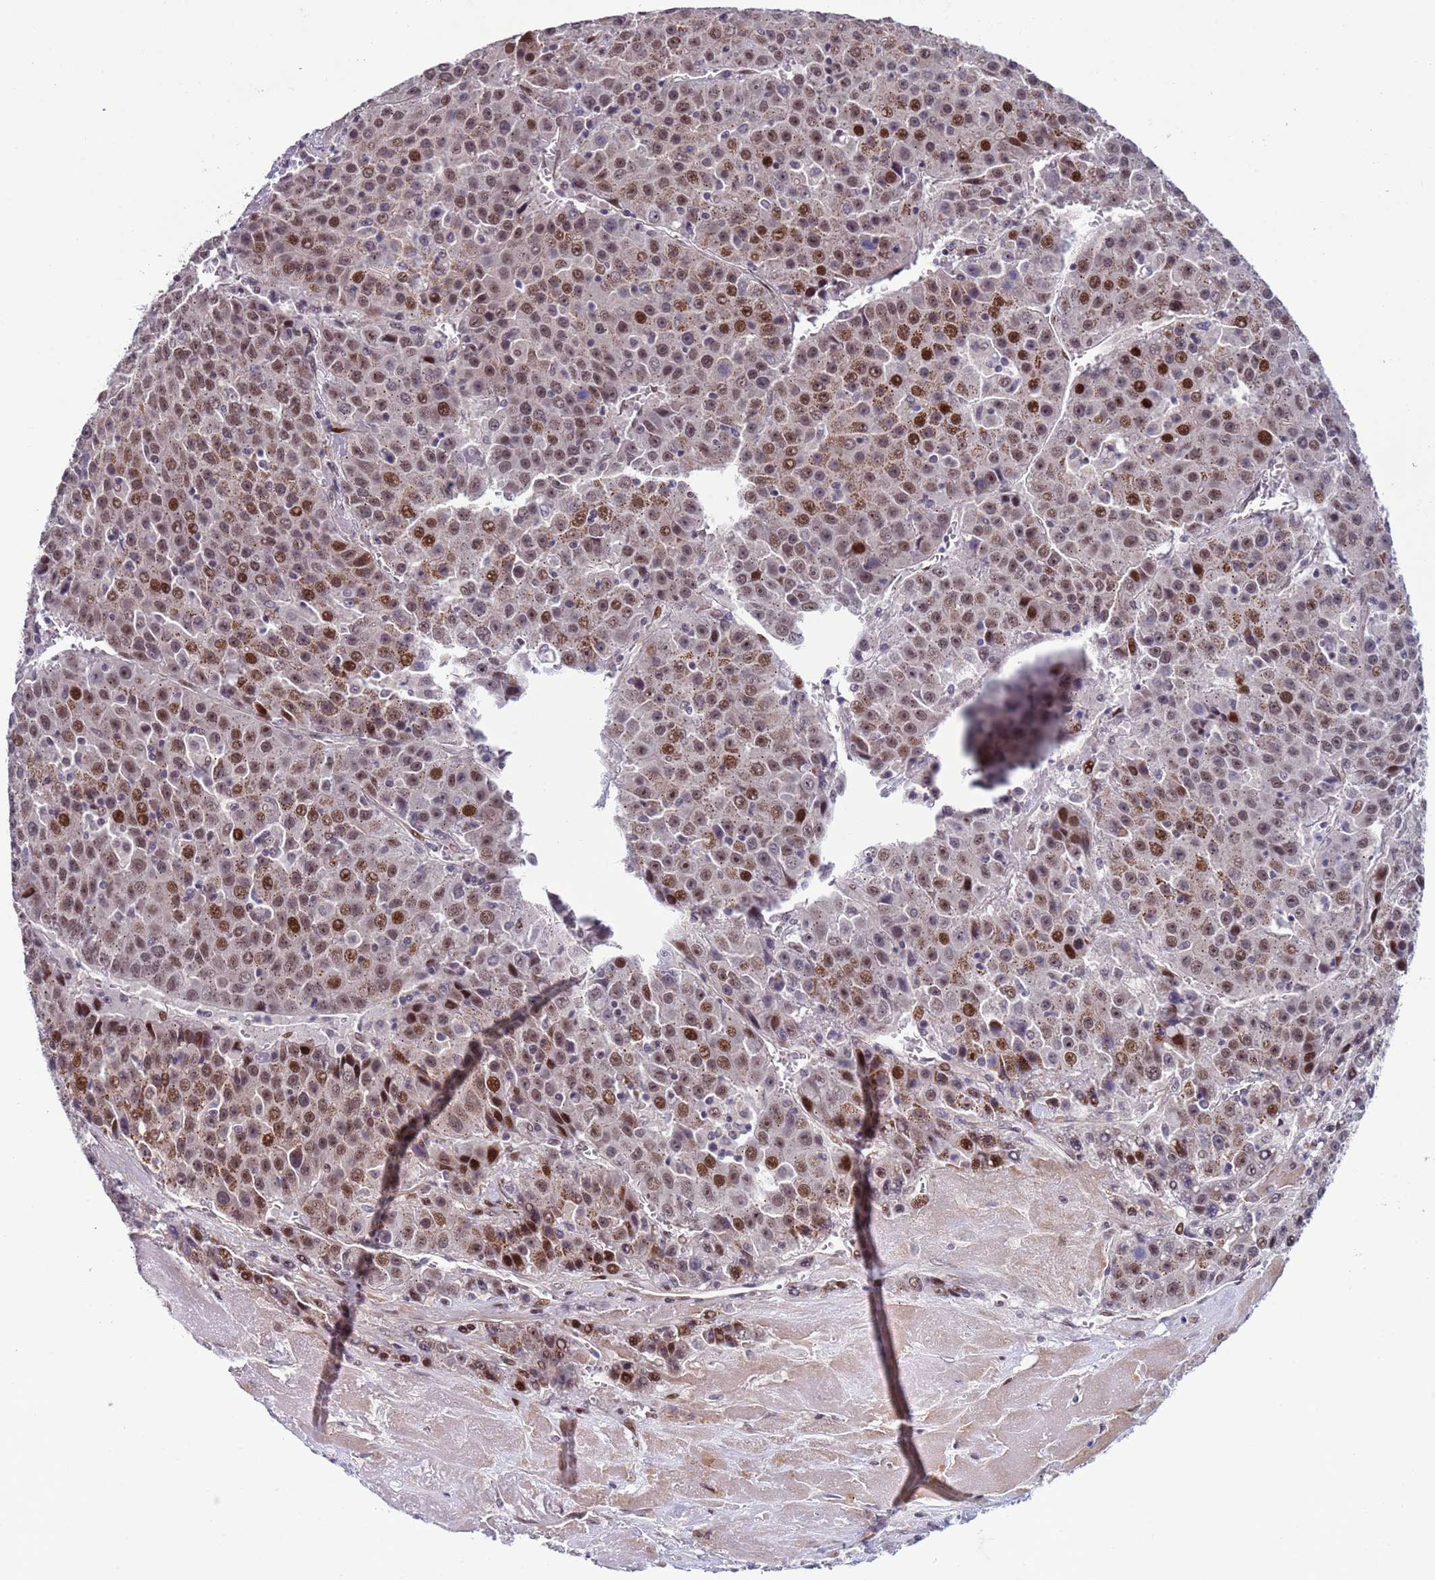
{"staining": {"intensity": "moderate", "quantity": ">75%", "location": "nuclear"}, "tissue": "liver cancer", "cell_type": "Tumor cells", "image_type": "cancer", "snomed": [{"axis": "morphology", "description": "Carcinoma, Hepatocellular, NOS"}, {"axis": "topography", "description": "Liver"}], "caption": "Immunohistochemistry of human liver hepatocellular carcinoma demonstrates medium levels of moderate nuclear expression in approximately >75% of tumor cells.", "gene": "SHC3", "patient": {"sex": "female", "age": 53}}